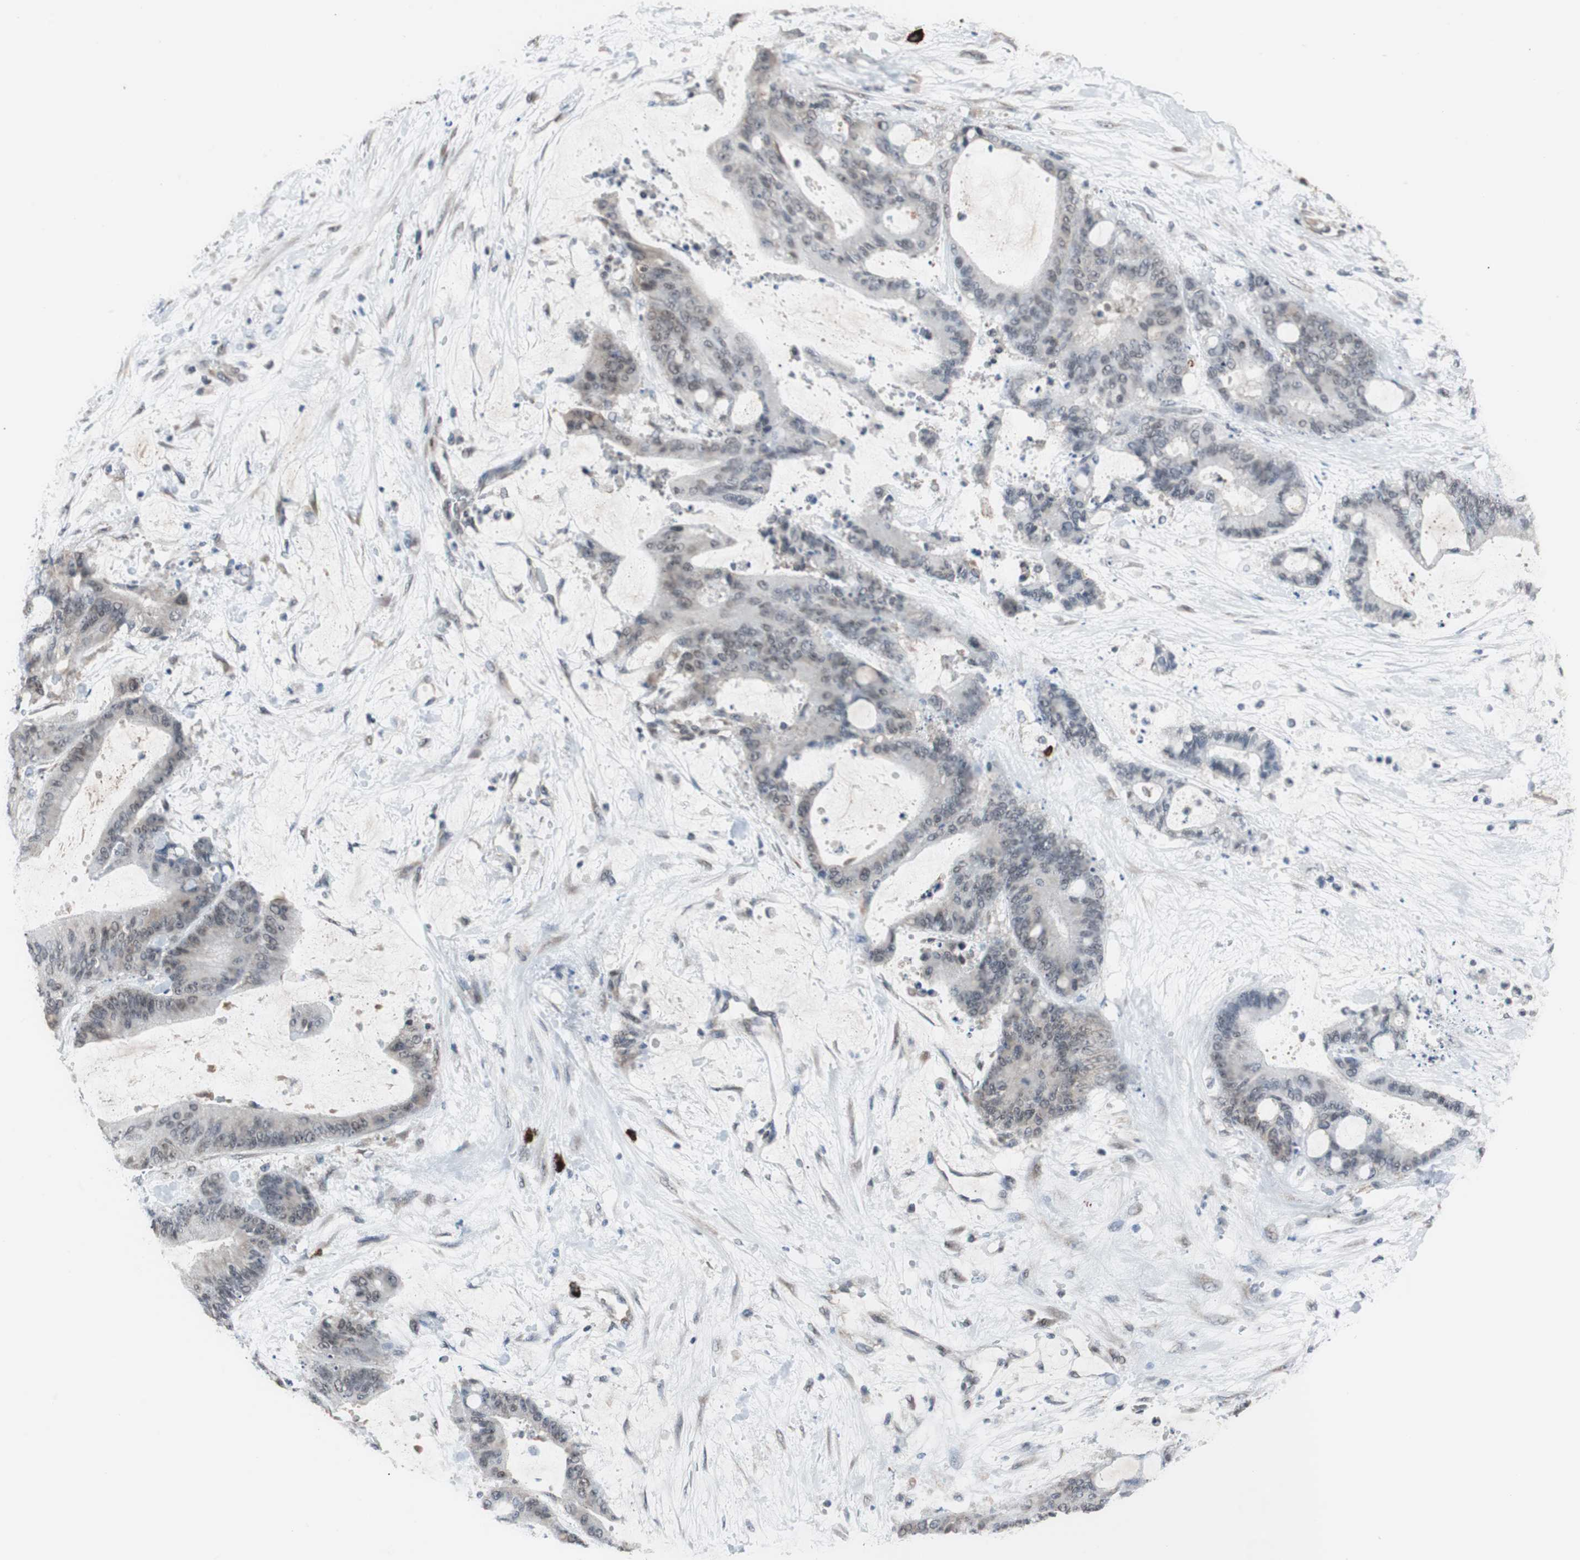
{"staining": {"intensity": "negative", "quantity": "none", "location": "none"}, "tissue": "liver cancer", "cell_type": "Tumor cells", "image_type": "cancer", "snomed": [{"axis": "morphology", "description": "Cholangiocarcinoma"}, {"axis": "topography", "description": "Liver"}], "caption": "There is no significant positivity in tumor cells of liver cancer.", "gene": "ZHX2", "patient": {"sex": "female", "age": 73}}